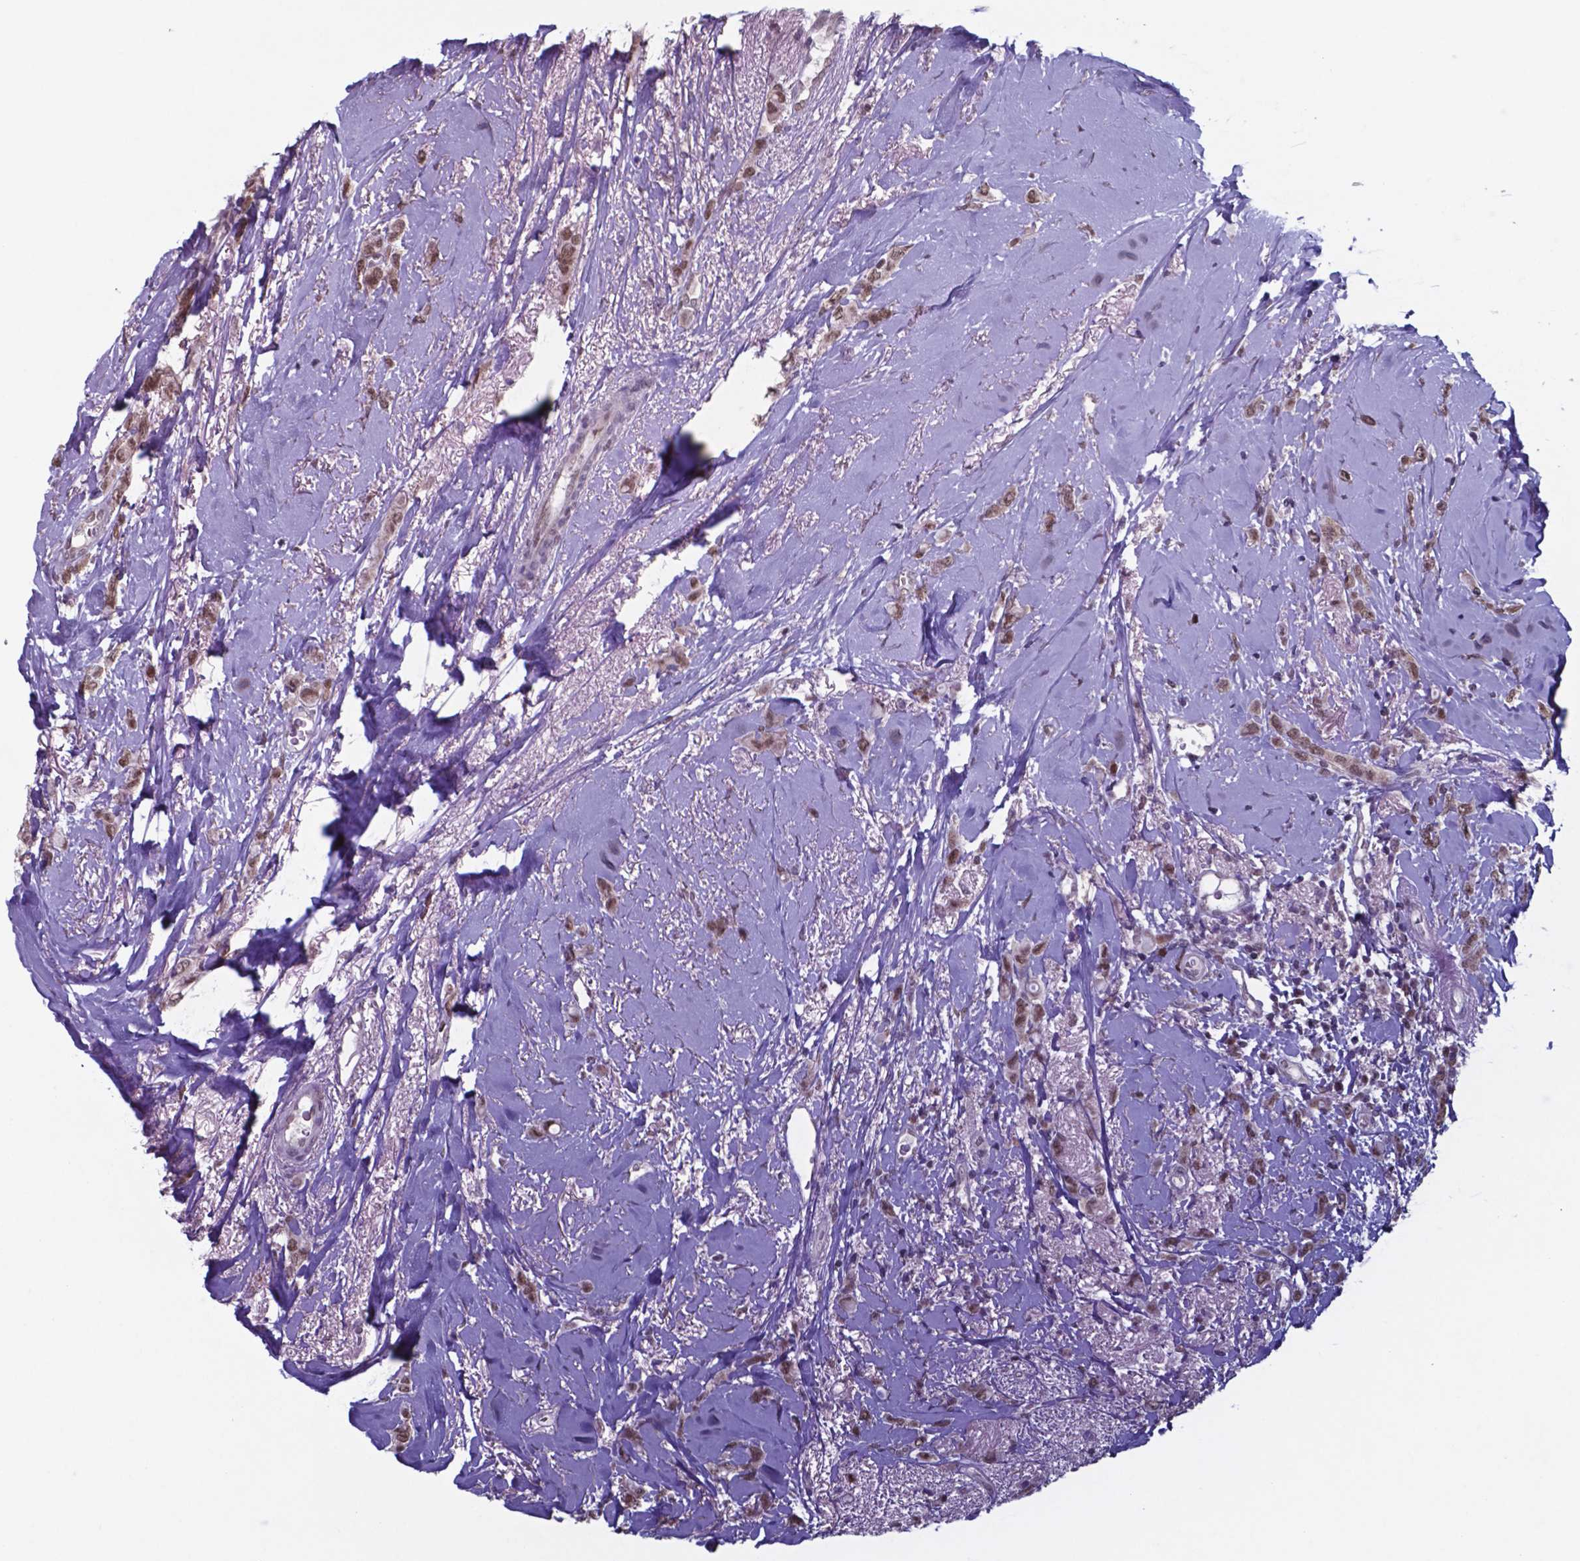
{"staining": {"intensity": "moderate", "quantity": ">75%", "location": "nuclear"}, "tissue": "breast cancer", "cell_type": "Tumor cells", "image_type": "cancer", "snomed": [{"axis": "morphology", "description": "Lobular carcinoma"}, {"axis": "topography", "description": "Breast"}], "caption": "IHC of human lobular carcinoma (breast) exhibits medium levels of moderate nuclear expression in approximately >75% of tumor cells.", "gene": "UBA1", "patient": {"sex": "female", "age": 66}}